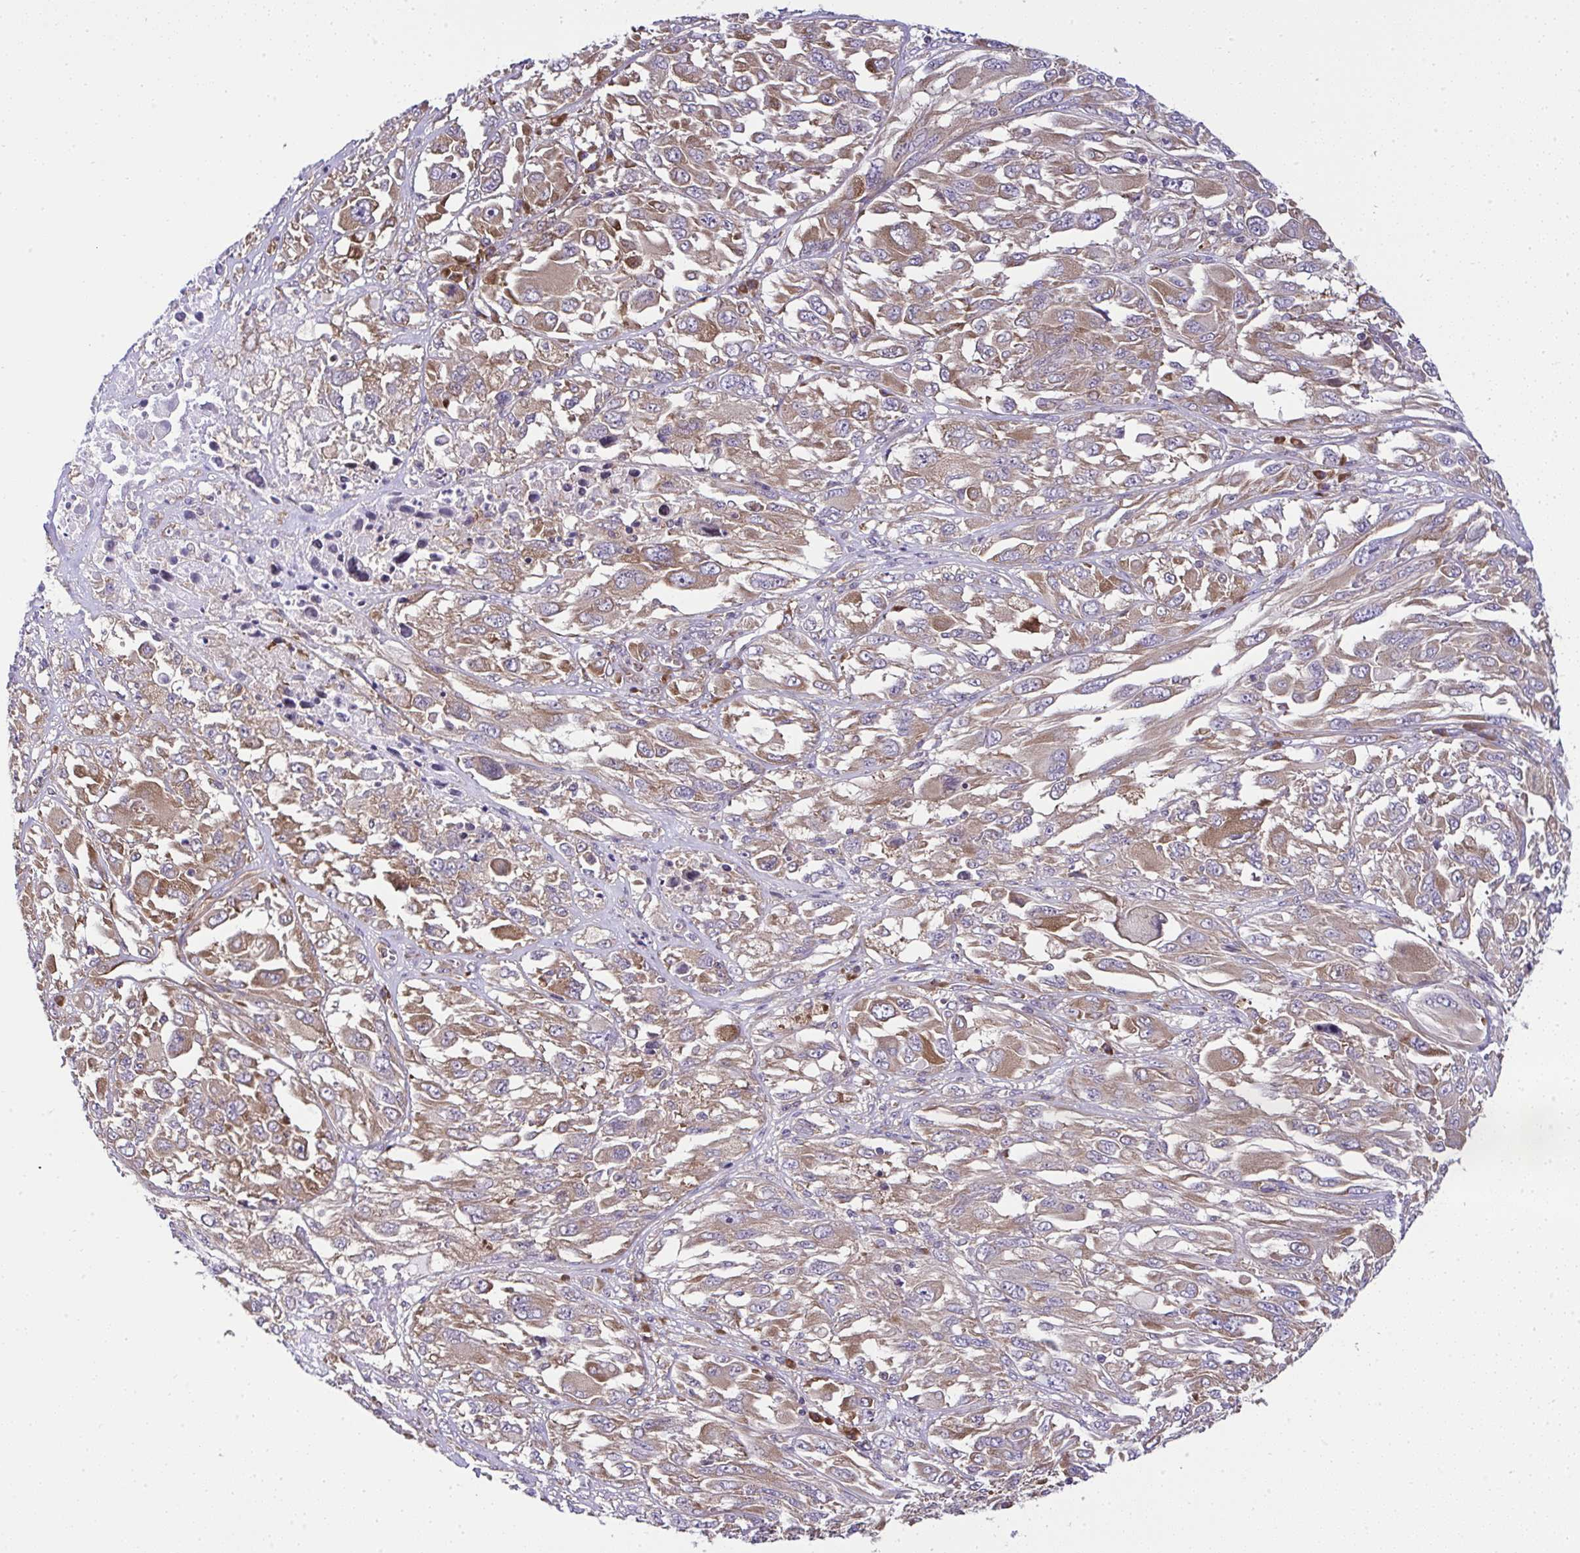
{"staining": {"intensity": "moderate", "quantity": ">75%", "location": "cytoplasmic/membranous"}, "tissue": "melanoma", "cell_type": "Tumor cells", "image_type": "cancer", "snomed": [{"axis": "morphology", "description": "Malignant melanoma, NOS"}, {"axis": "topography", "description": "Skin"}], "caption": "Protein staining shows moderate cytoplasmic/membranous expression in approximately >75% of tumor cells in melanoma. (brown staining indicates protein expression, while blue staining denotes nuclei).", "gene": "RPS7", "patient": {"sex": "female", "age": 91}}